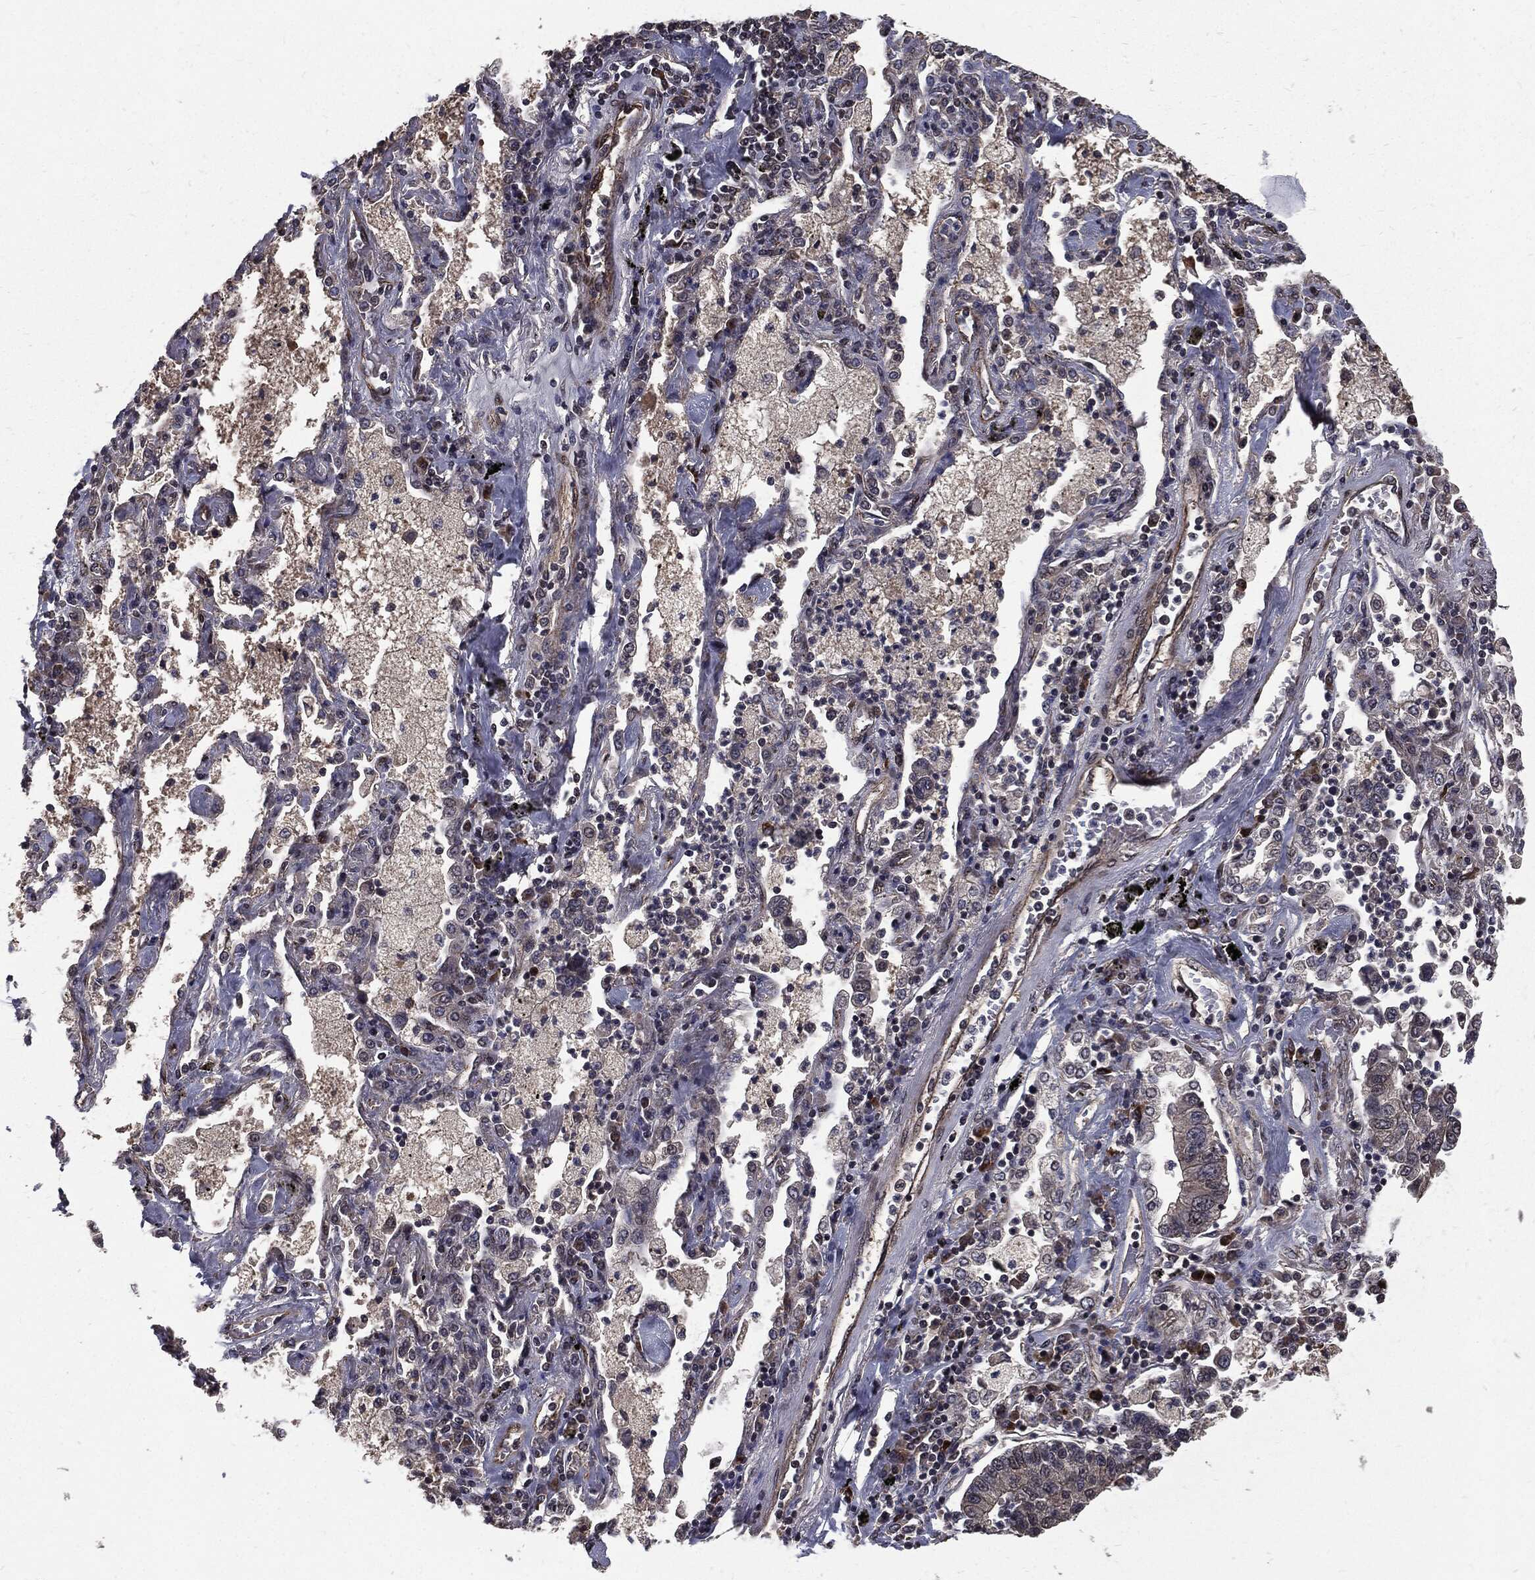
{"staining": {"intensity": "negative", "quantity": "none", "location": "none"}, "tissue": "lung cancer", "cell_type": "Tumor cells", "image_type": "cancer", "snomed": [{"axis": "morphology", "description": "Adenocarcinoma, NOS"}, {"axis": "topography", "description": "Lung"}], "caption": "Photomicrograph shows no significant protein positivity in tumor cells of lung cancer (adenocarcinoma).", "gene": "PTPA", "patient": {"sex": "female", "age": 57}}